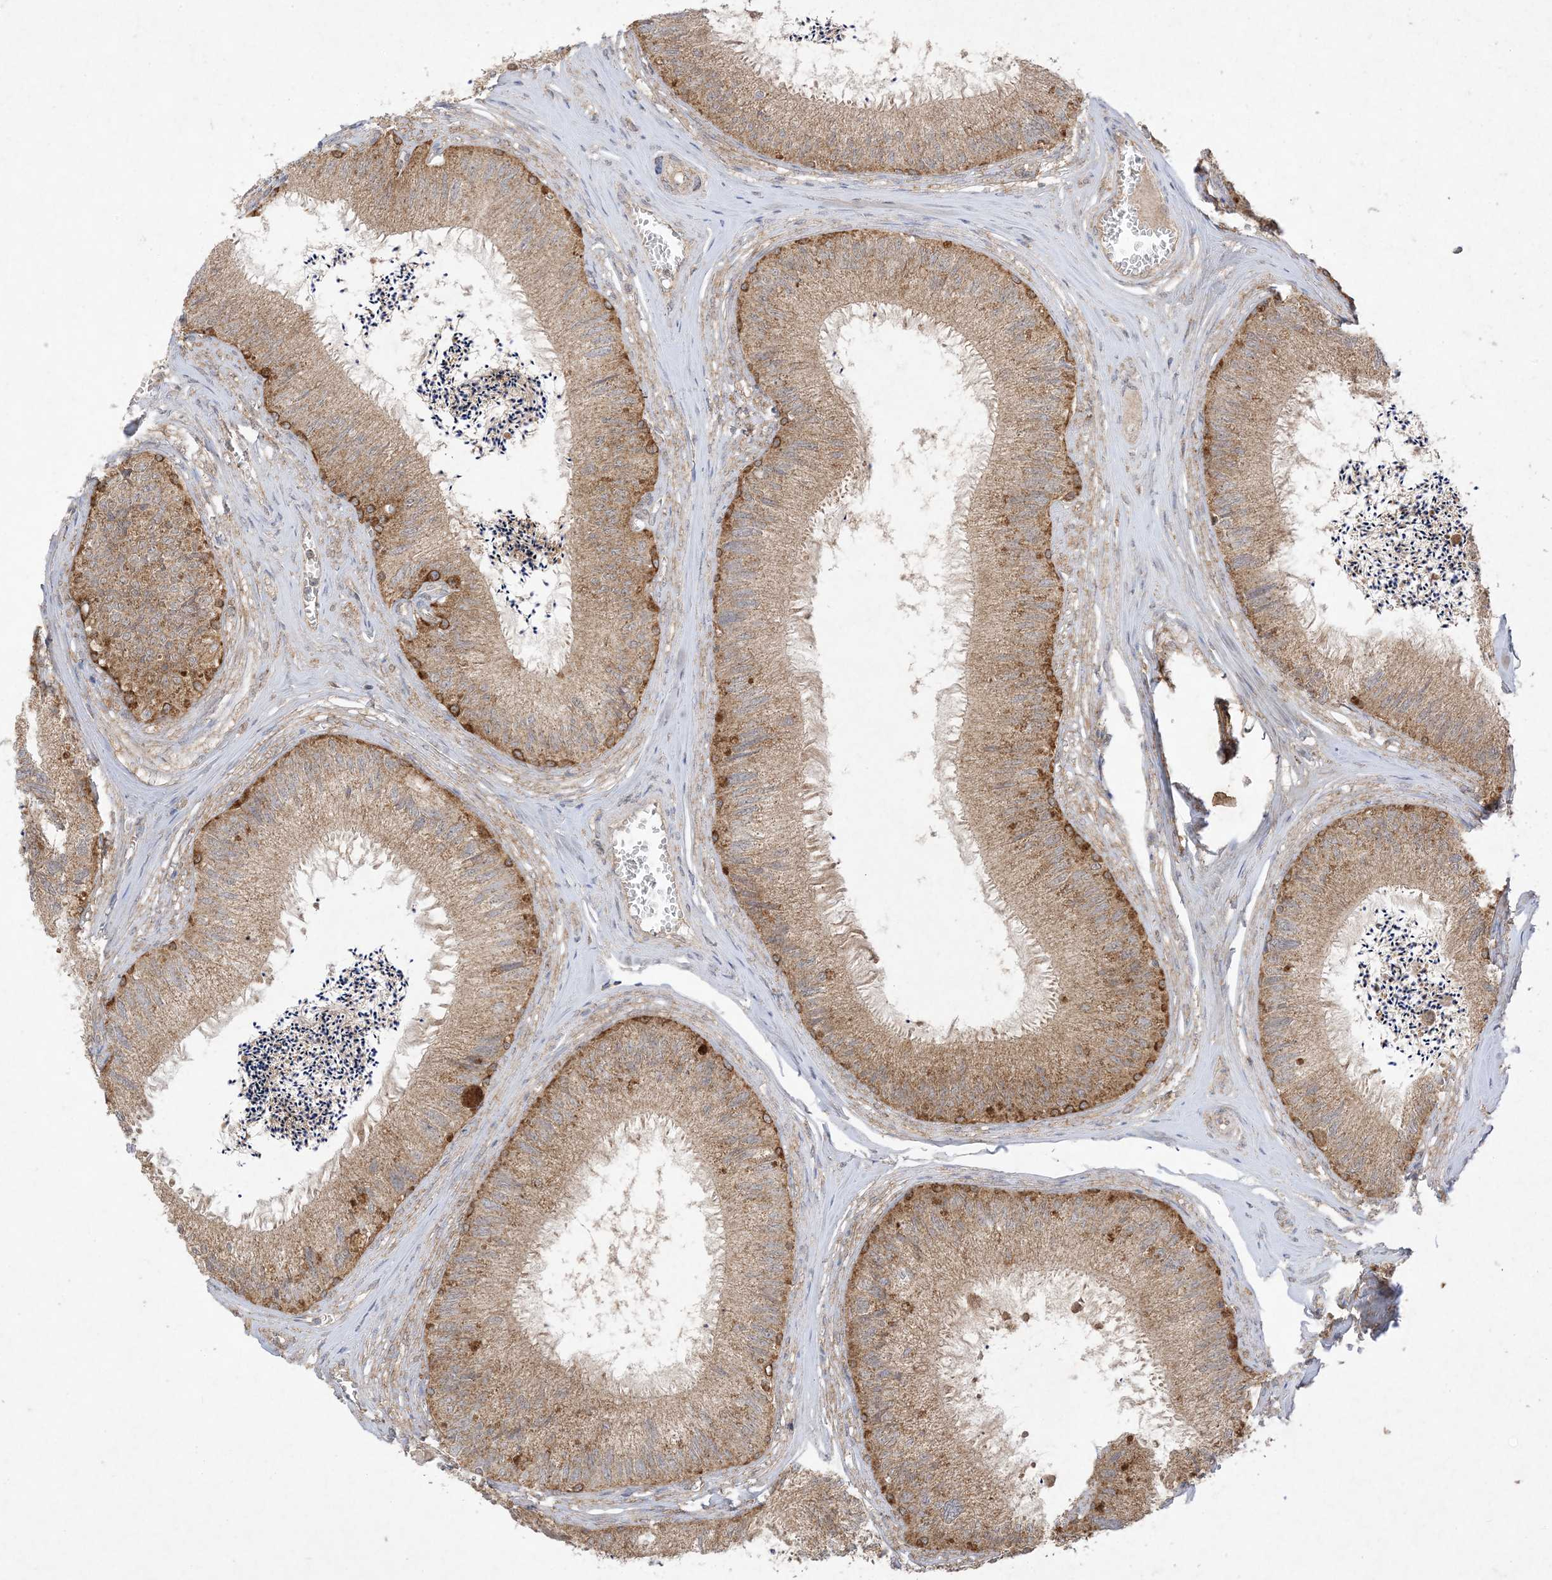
{"staining": {"intensity": "moderate", "quantity": ">75%", "location": "cytoplasmic/membranous"}, "tissue": "epididymis", "cell_type": "Glandular cells", "image_type": "normal", "snomed": [{"axis": "morphology", "description": "Normal tissue, NOS"}, {"axis": "topography", "description": "Epididymis"}], "caption": "Brown immunohistochemical staining in normal epididymis reveals moderate cytoplasmic/membranous staining in approximately >75% of glandular cells.", "gene": "UBE2C", "patient": {"sex": "male", "age": 79}}